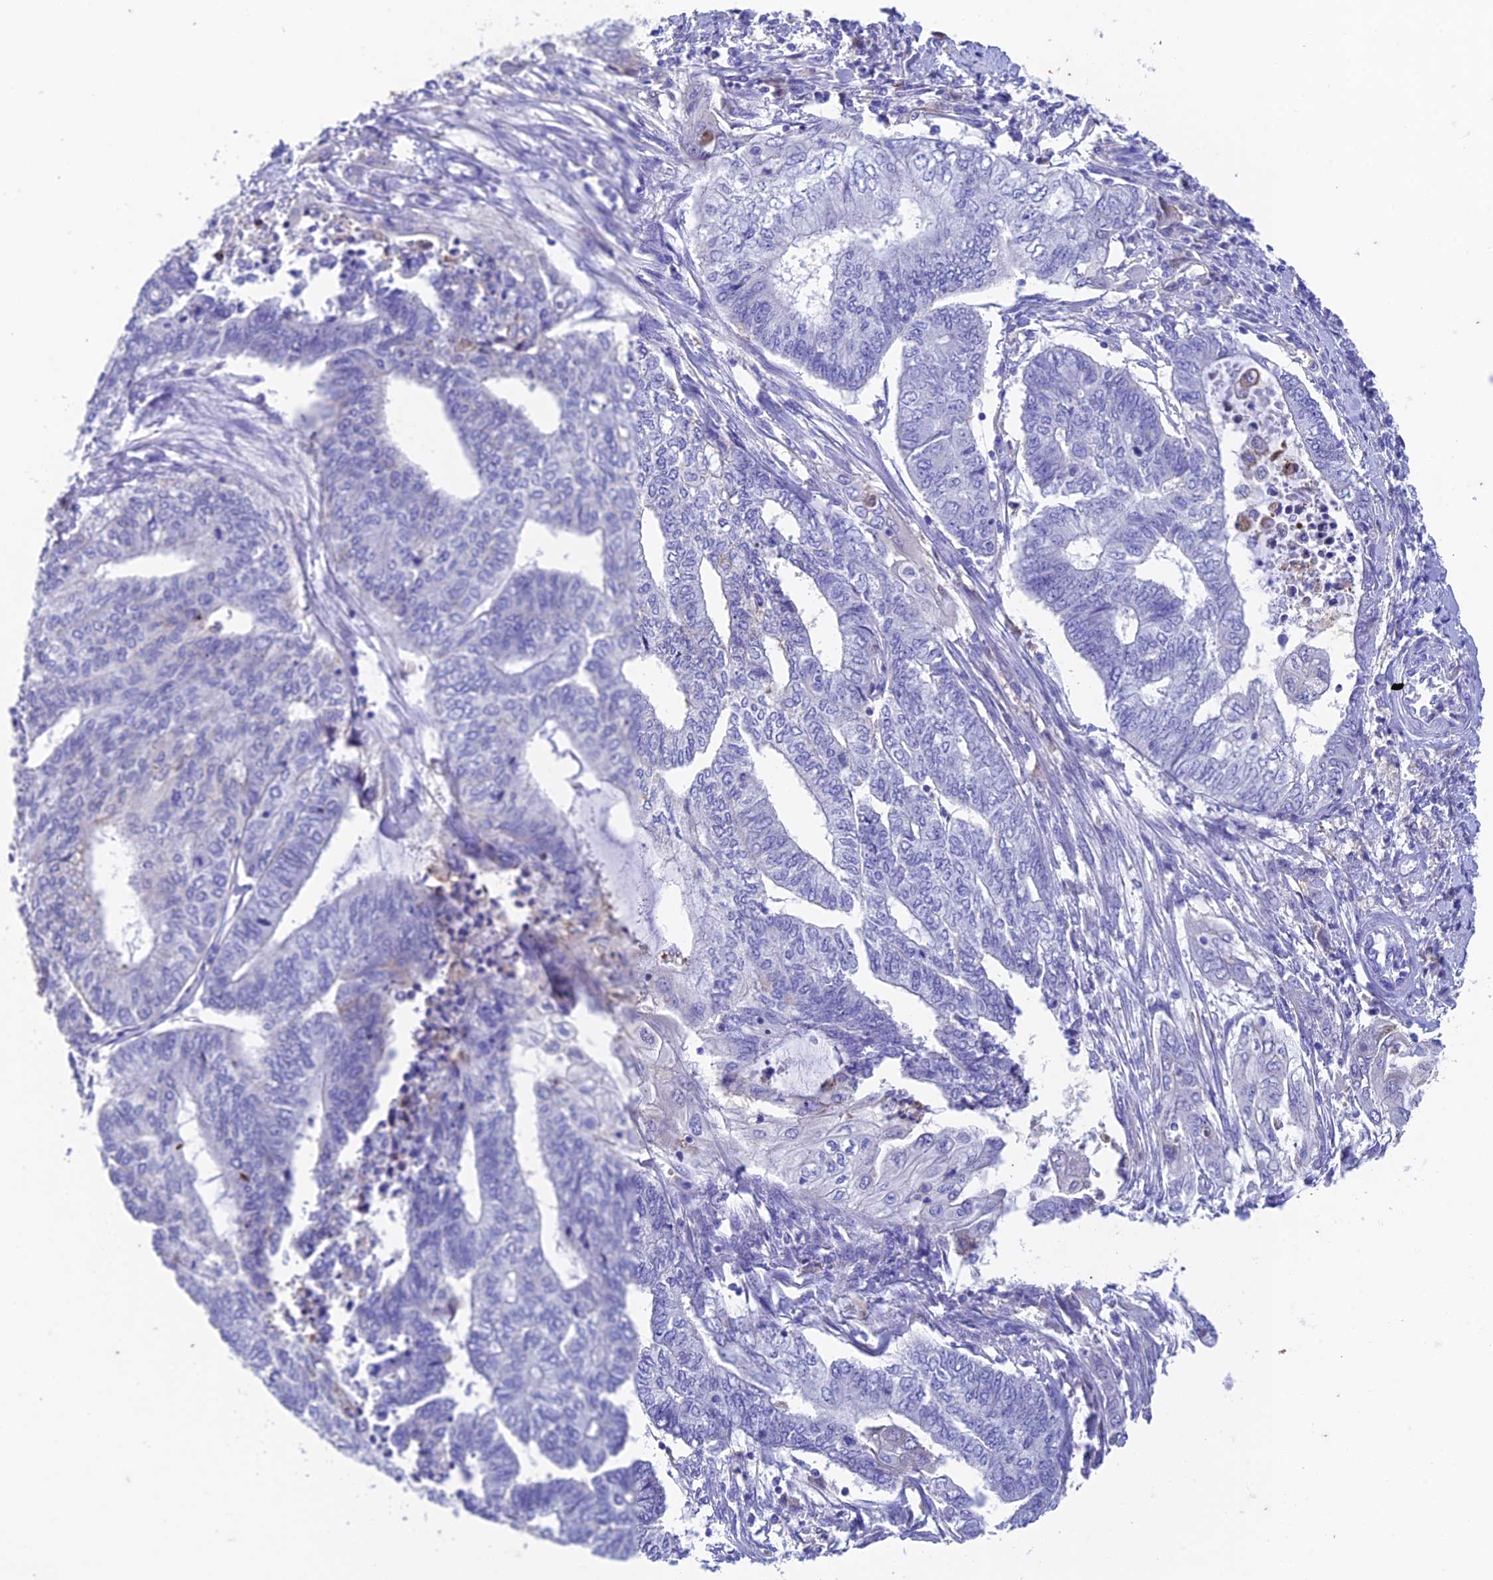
{"staining": {"intensity": "negative", "quantity": "none", "location": "none"}, "tissue": "endometrial cancer", "cell_type": "Tumor cells", "image_type": "cancer", "snomed": [{"axis": "morphology", "description": "Adenocarcinoma, NOS"}, {"axis": "topography", "description": "Uterus"}, {"axis": "topography", "description": "Endometrium"}], "caption": "Tumor cells show no significant positivity in endometrial cancer.", "gene": "FGF7", "patient": {"sex": "female", "age": 70}}